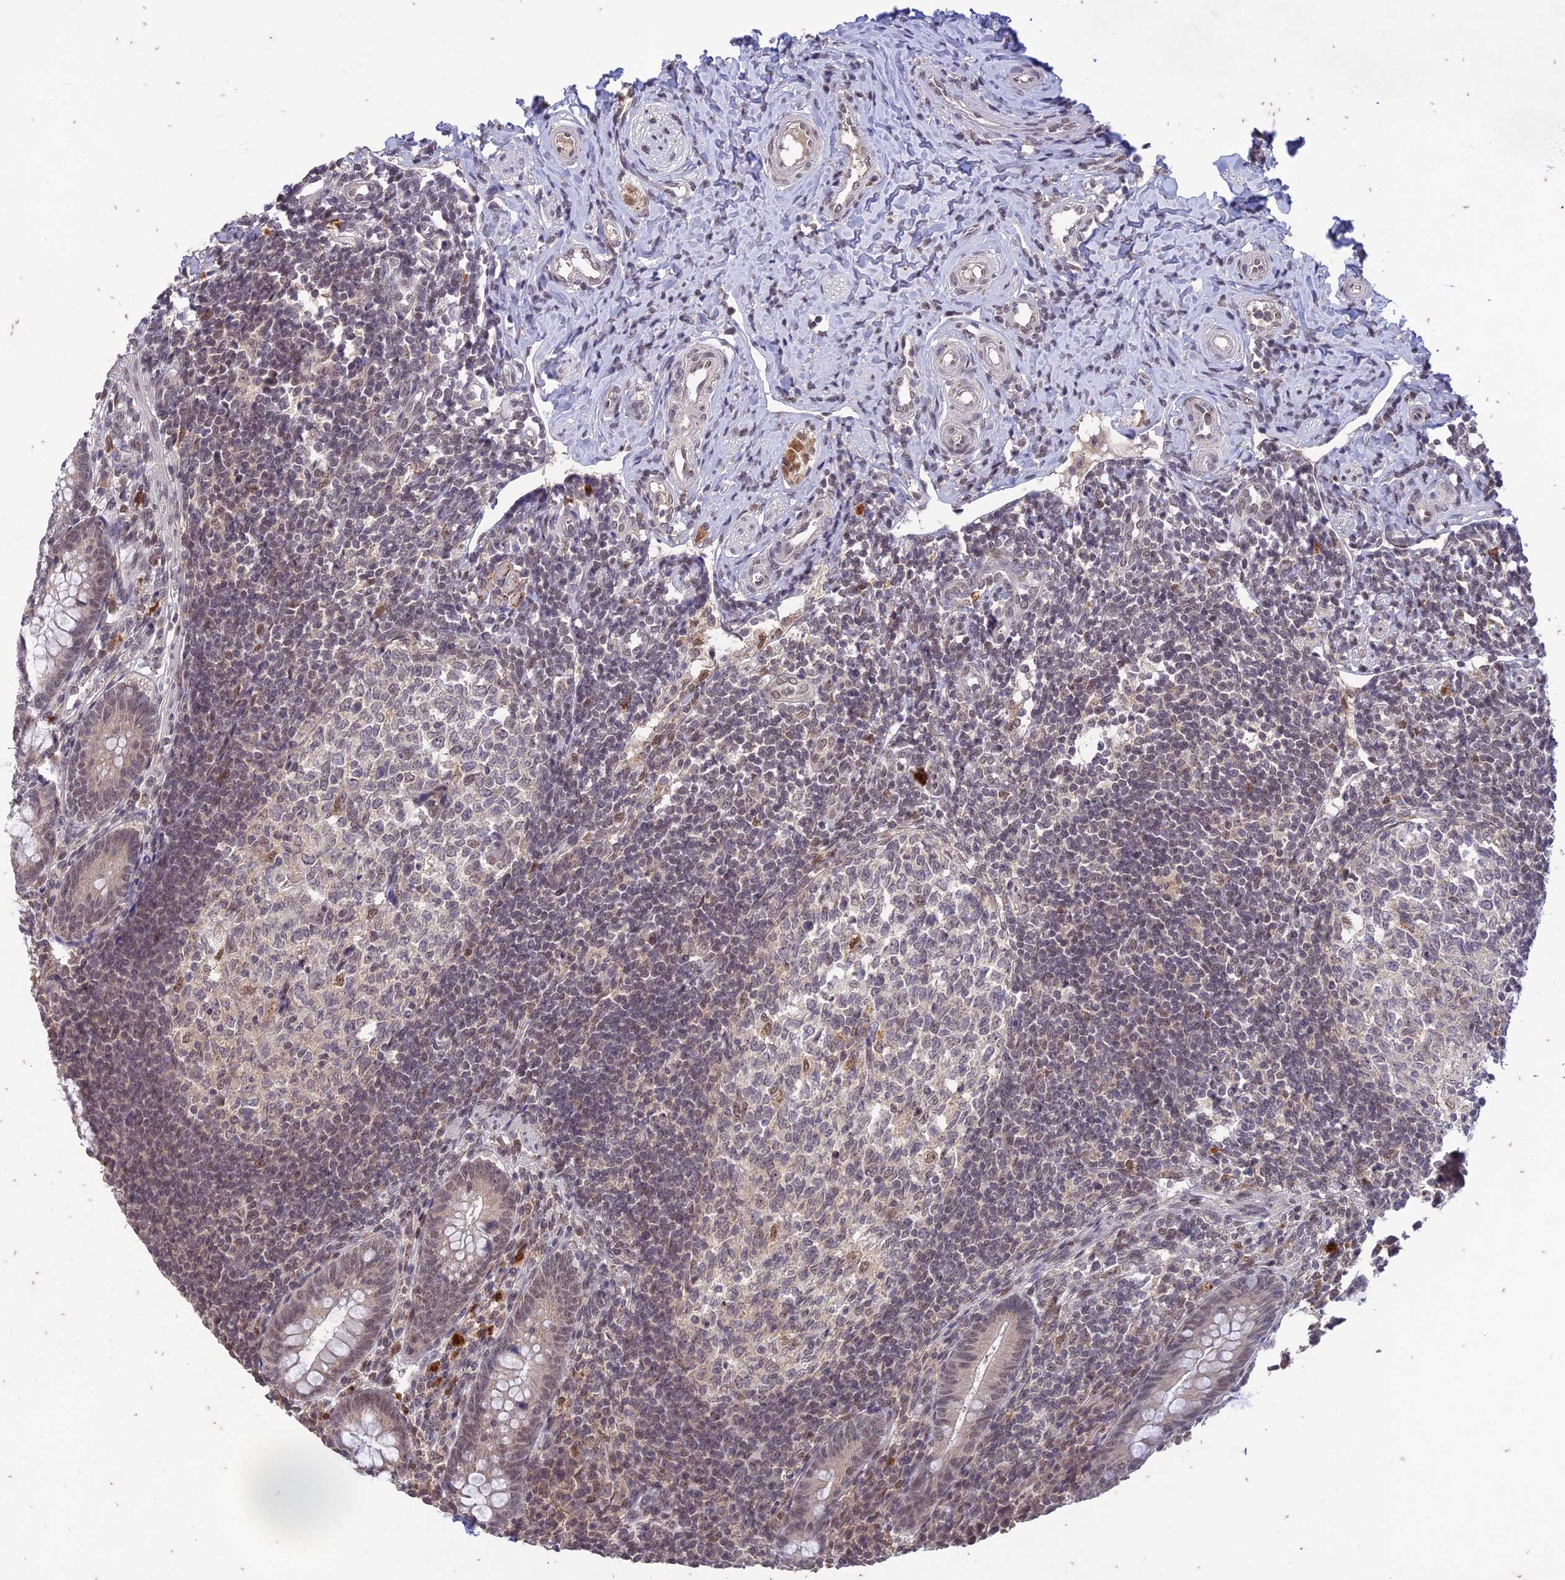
{"staining": {"intensity": "weak", "quantity": ">75%", "location": "nuclear"}, "tissue": "appendix", "cell_type": "Glandular cells", "image_type": "normal", "snomed": [{"axis": "morphology", "description": "Normal tissue, NOS"}, {"axis": "topography", "description": "Appendix"}], "caption": "Protein expression analysis of benign appendix reveals weak nuclear expression in about >75% of glandular cells.", "gene": "POP4", "patient": {"sex": "female", "age": 33}}